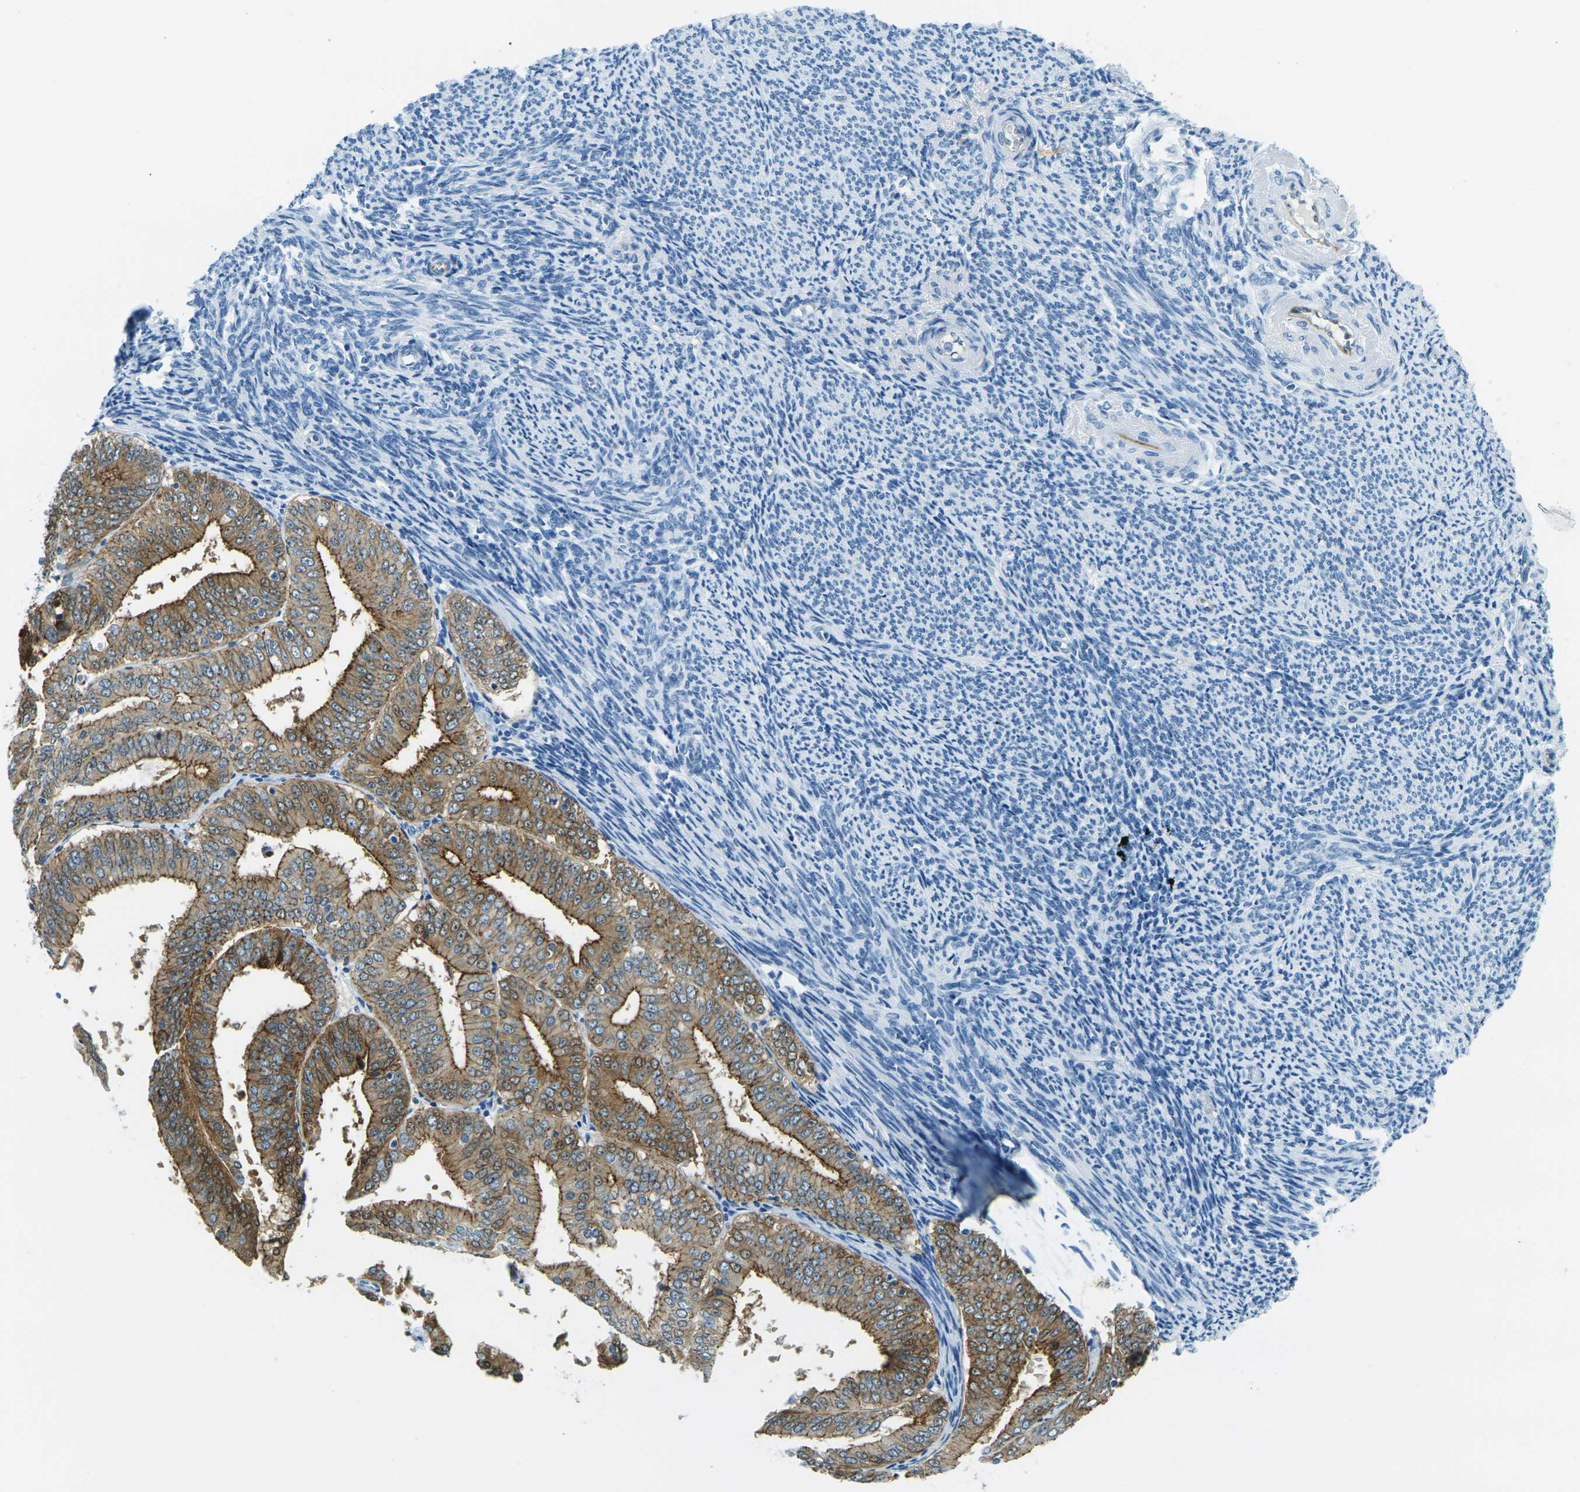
{"staining": {"intensity": "strong", "quantity": ">75%", "location": "cytoplasmic/membranous"}, "tissue": "endometrial cancer", "cell_type": "Tumor cells", "image_type": "cancer", "snomed": [{"axis": "morphology", "description": "Adenocarcinoma, NOS"}, {"axis": "topography", "description": "Endometrium"}], "caption": "Approximately >75% of tumor cells in human adenocarcinoma (endometrial) demonstrate strong cytoplasmic/membranous protein staining as visualized by brown immunohistochemical staining.", "gene": "OCLN", "patient": {"sex": "female", "age": 63}}